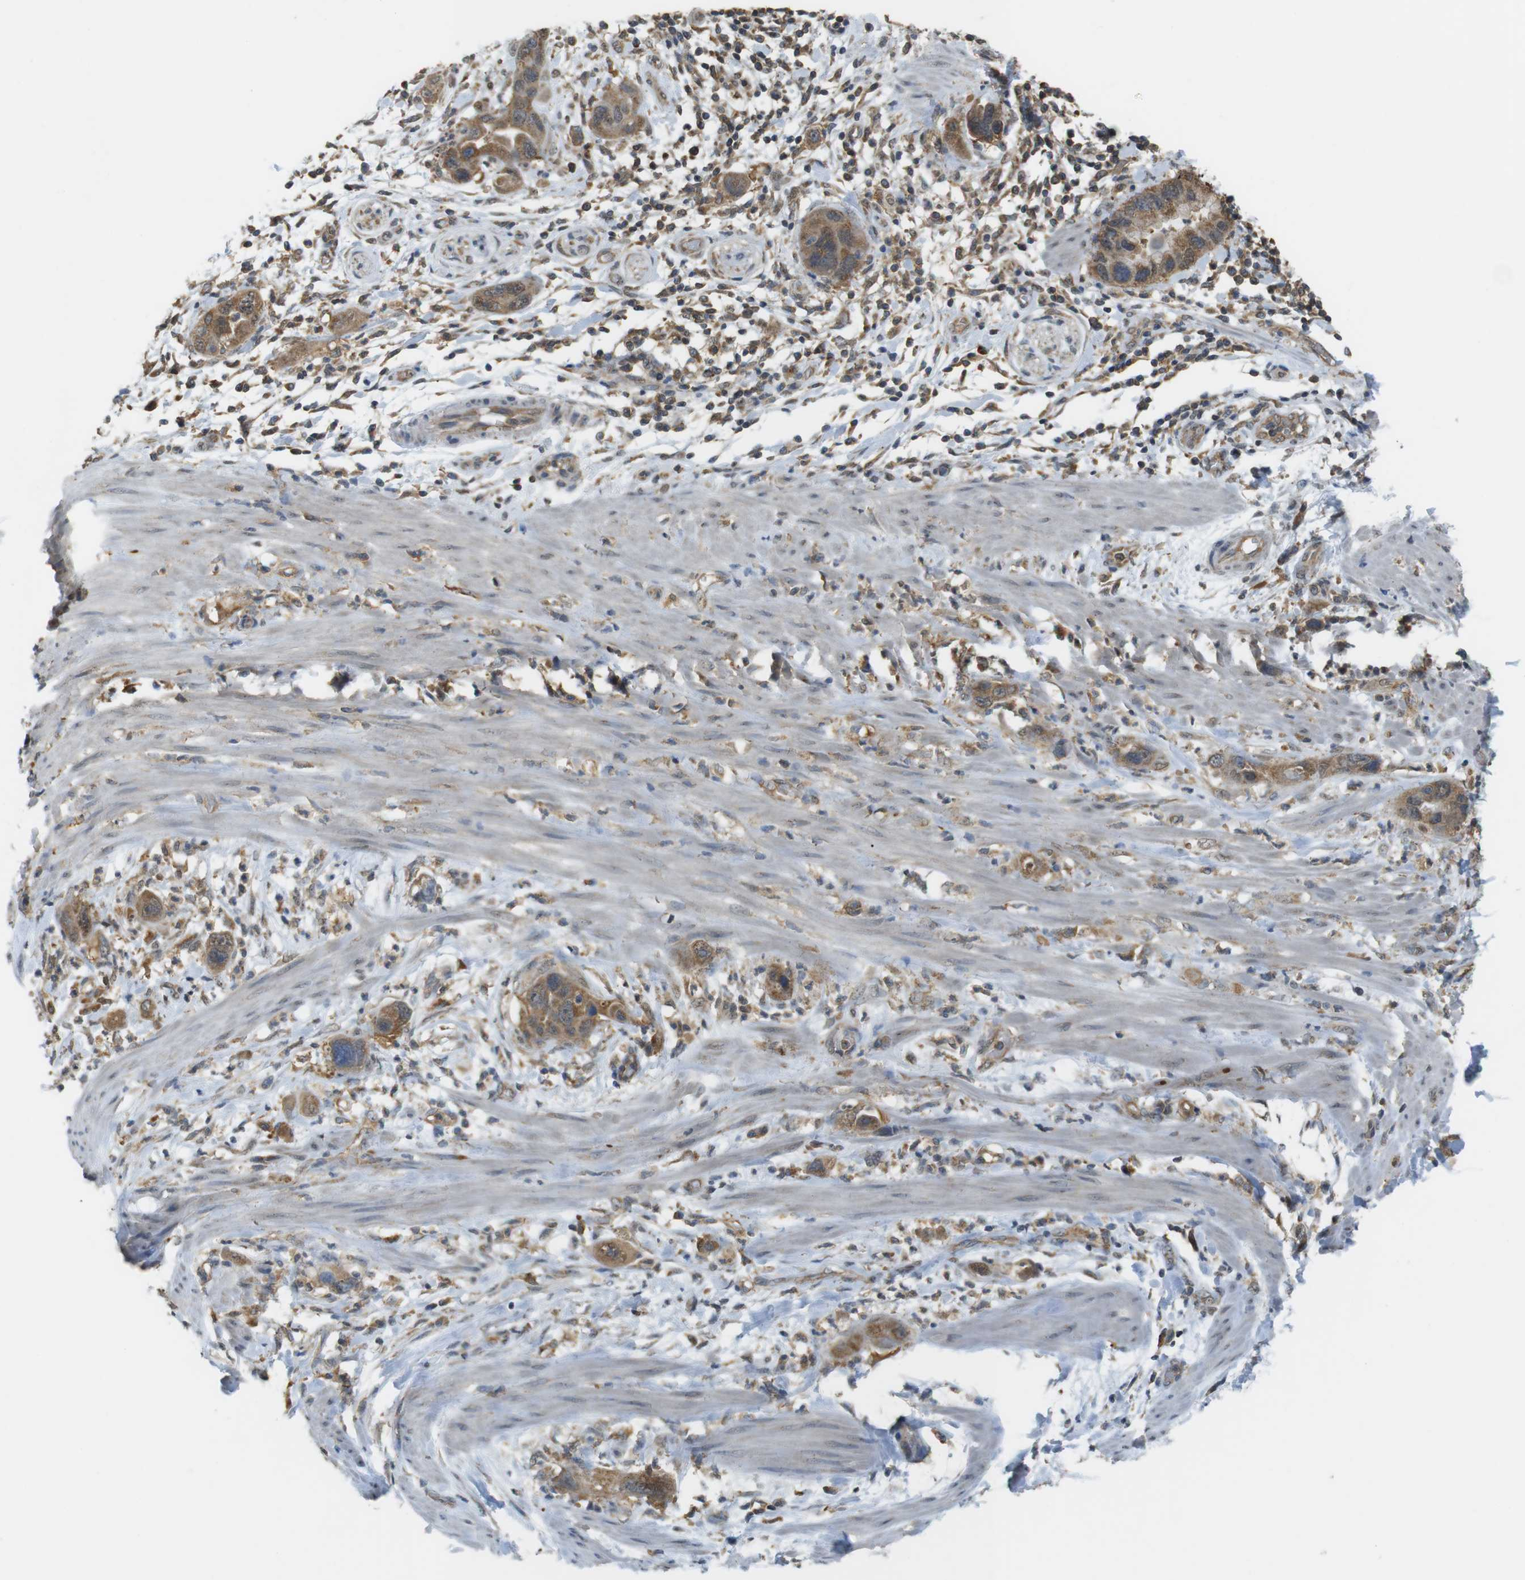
{"staining": {"intensity": "moderate", "quantity": ">75%", "location": "cytoplasmic/membranous"}, "tissue": "pancreatic cancer", "cell_type": "Tumor cells", "image_type": "cancer", "snomed": [{"axis": "morphology", "description": "Adenocarcinoma, NOS"}, {"axis": "topography", "description": "Pancreas"}], "caption": "IHC (DAB (3,3'-diaminobenzidine)) staining of pancreatic cancer displays moderate cytoplasmic/membranous protein staining in approximately >75% of tumor cells.", "gene": "BRI3BP", "patient": {"sex": "female", "age": 71}}